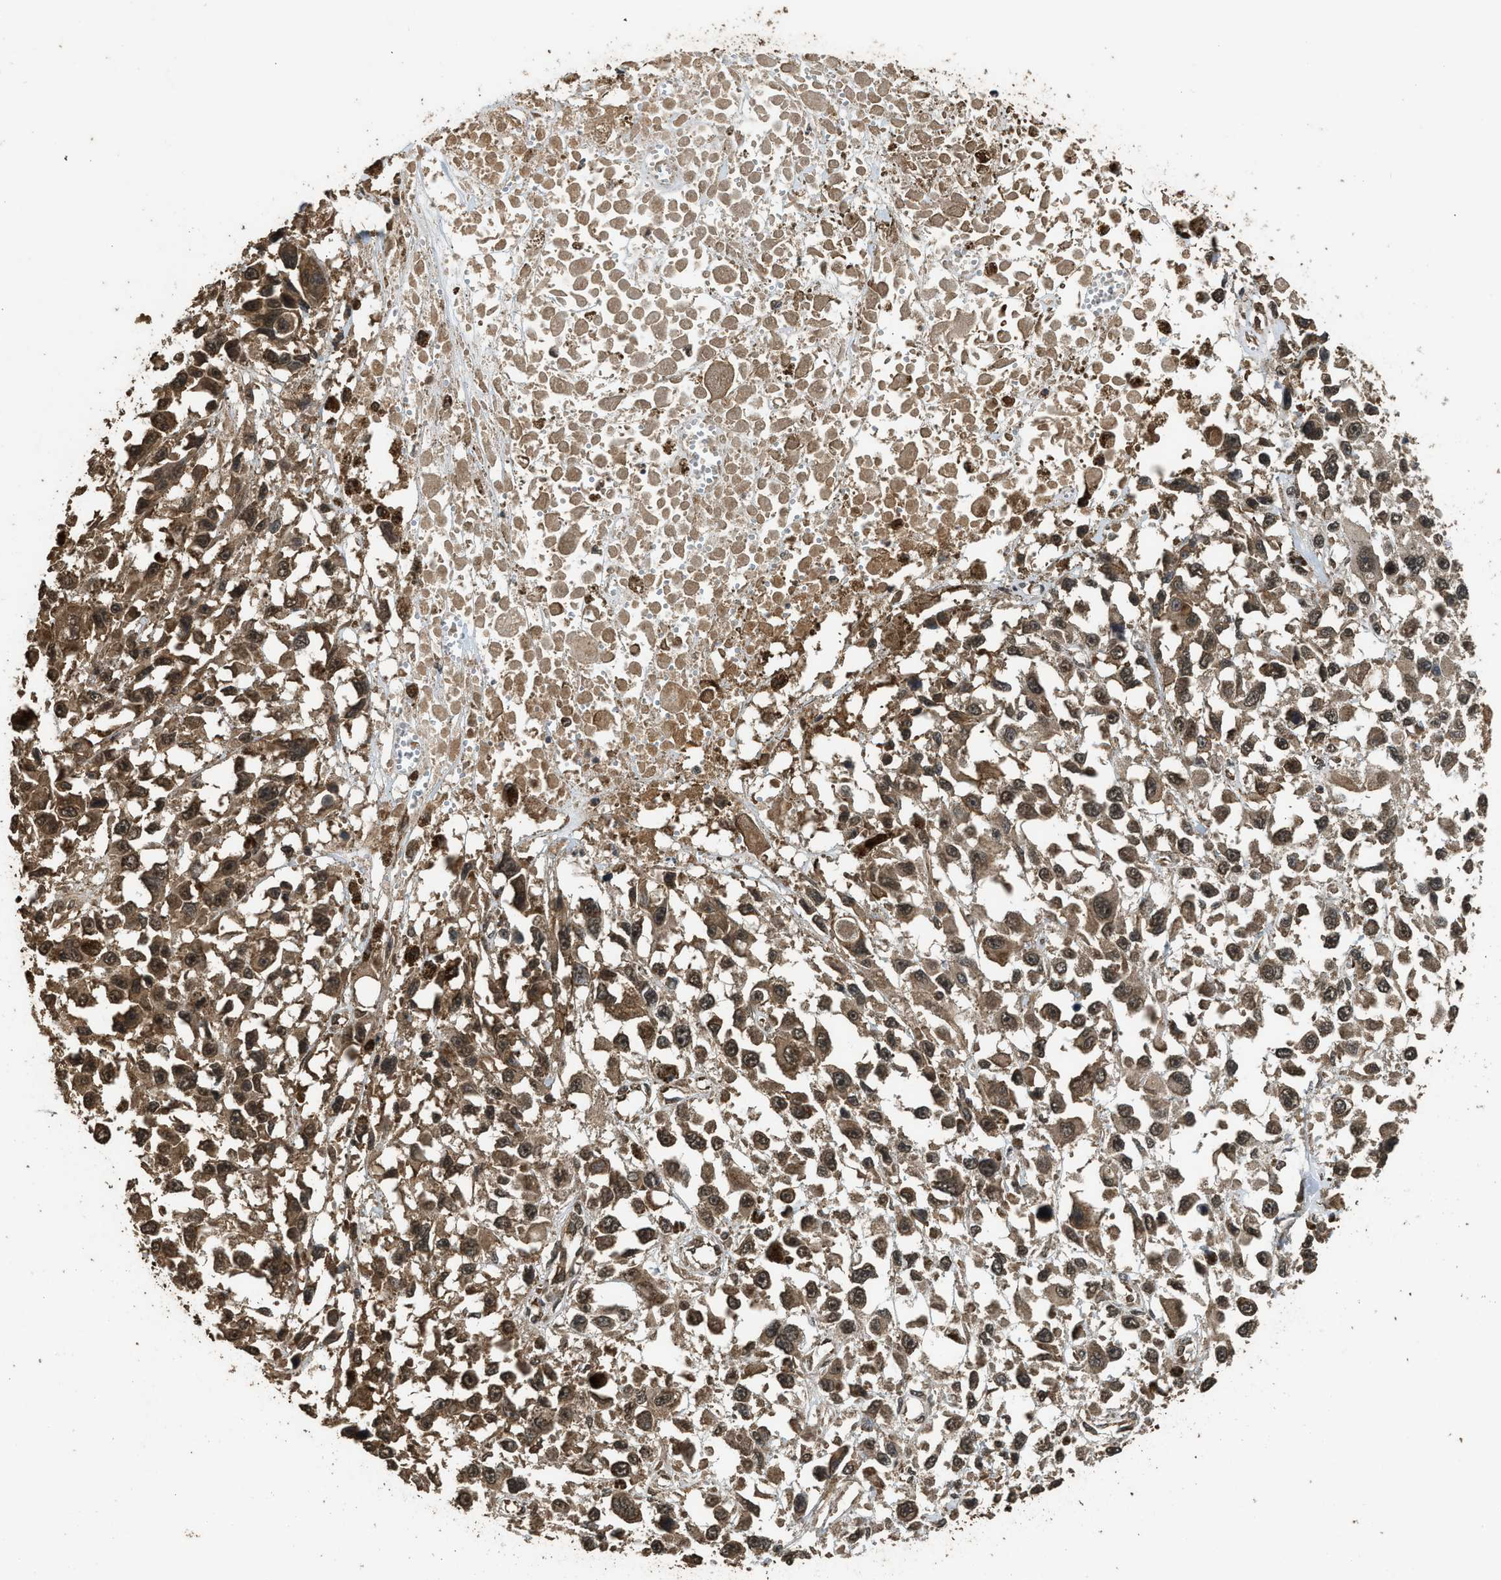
{"staining": {"intensity": "moderate", "quantity": ">75%", "location": "cytoplasmic/membranous"}, "tissue": "melanoma", "cell_type": "Tumor cells", "image_type": "cancer", "snomed": [{"axis": "morphology", "description": "Malignant melanoma, Metastatic site"}, {"axis": "topography", "description": "Lymph node"}], "caption": "This micrograph exhibits melanoma stained with IHC to label a protein in brown. The cytoplasmic/membranous of tumor cells show moderate positivity for the protein. Nuclei are counter-stained blue.", "gene": "MYBL2", "patient": {"sex": "male", "age": 59}}